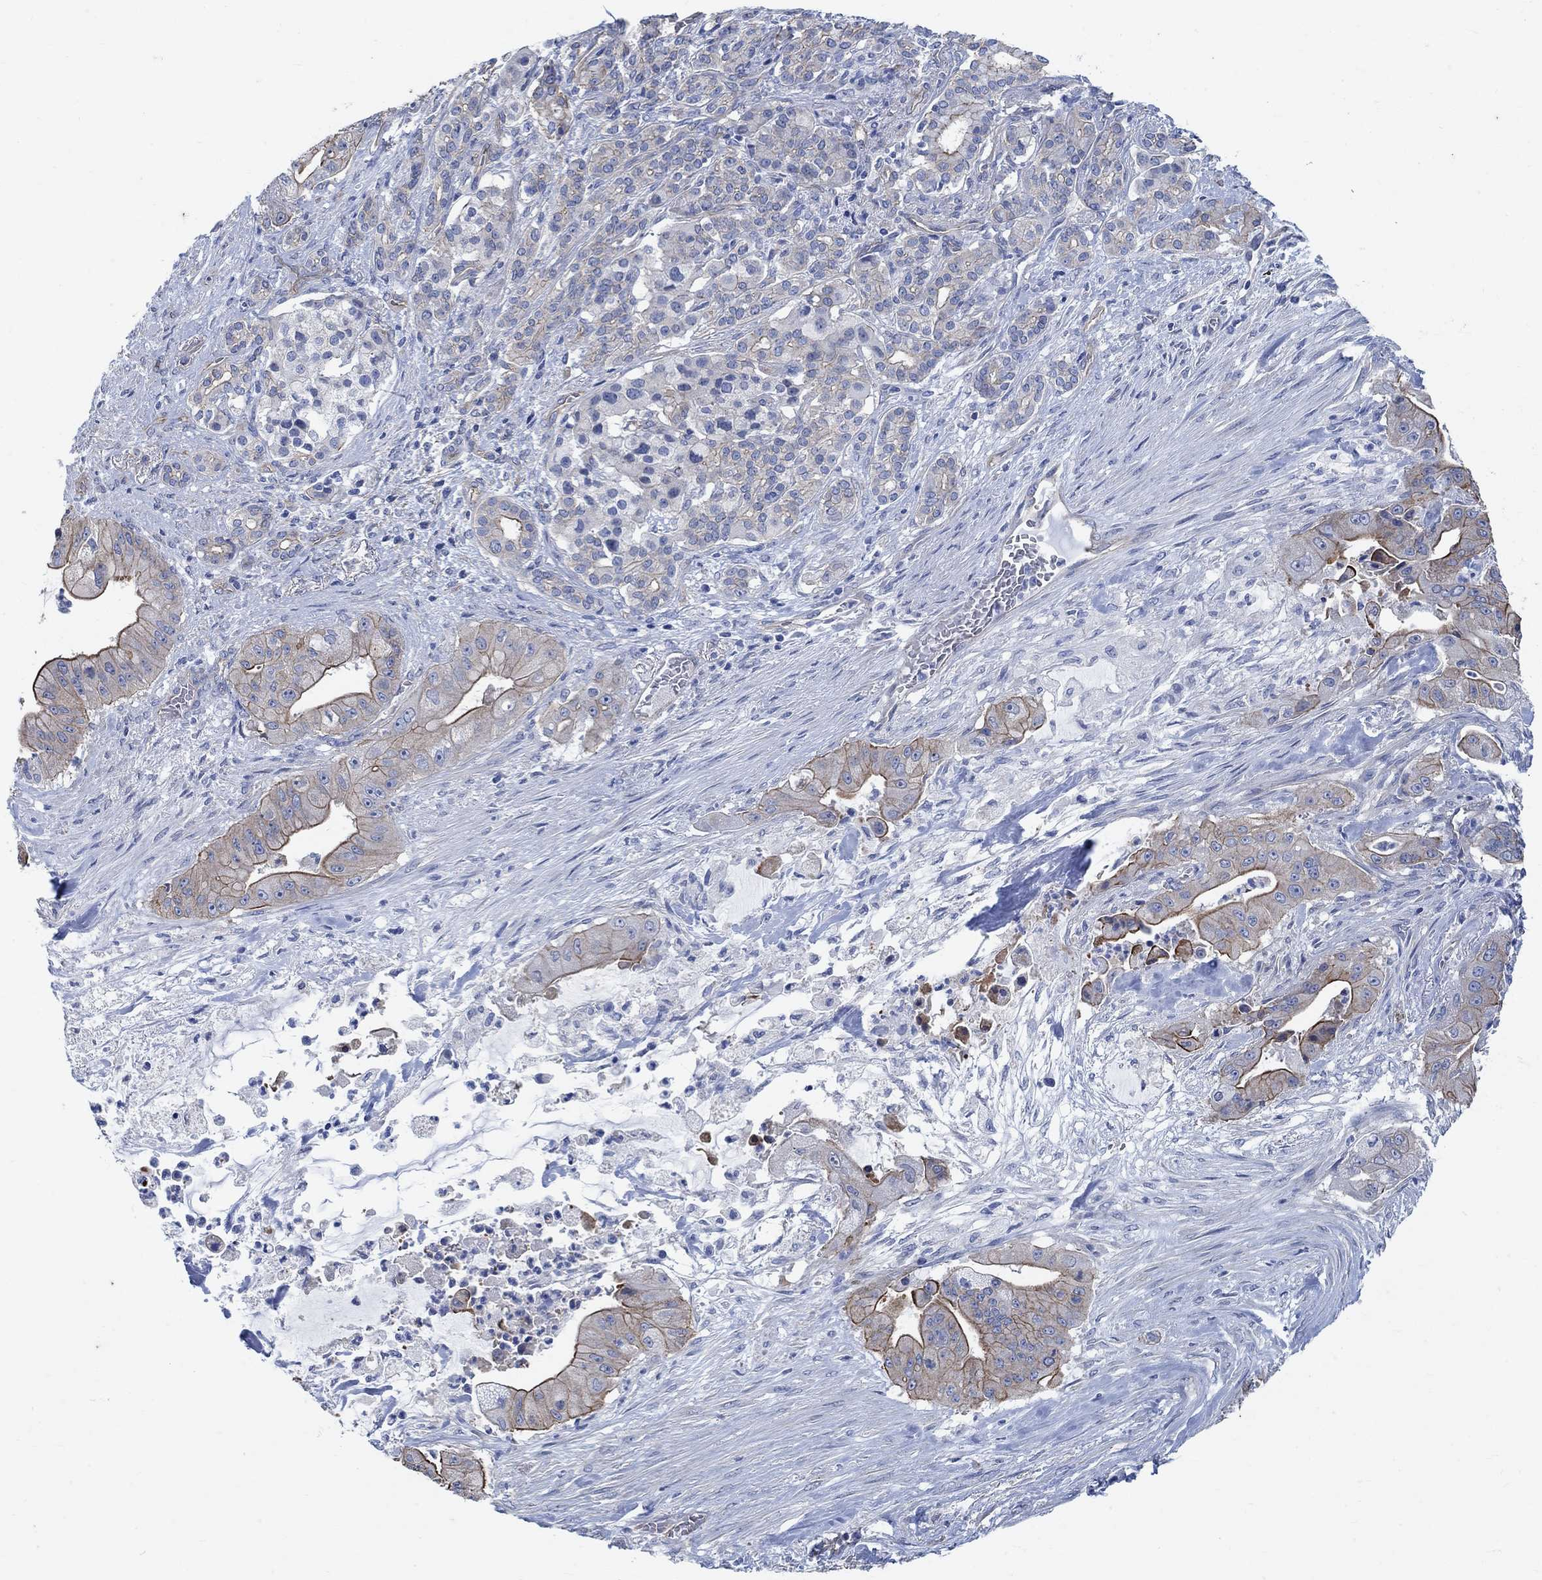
{"staining": {"intensity": "strong", "quantity": "<25%", "location": "cytoplasmic/membranous"}, "tissue": "pancreatic cancer", "cell_type": "Tumor cells", "image_type": "cancer", "snomed": [{"axis": "morphology", "description": "Normal tissue, NOS"}, {"axis": "morphology", "description": "Inflammation, NOS"}, {"axis": "morphology", "description": "Adenocarcinoma, NOS"}, {"axis": "topography", "description": "Pancreas"}], "caption": "Strong cytoplasmic/membranous staining is identified in approximately <25% of tumor cells in pancreatic cancer (adenocarcinoma).", "gene": "TMEM198", "patient": {"sex": "male", "age": 57}}